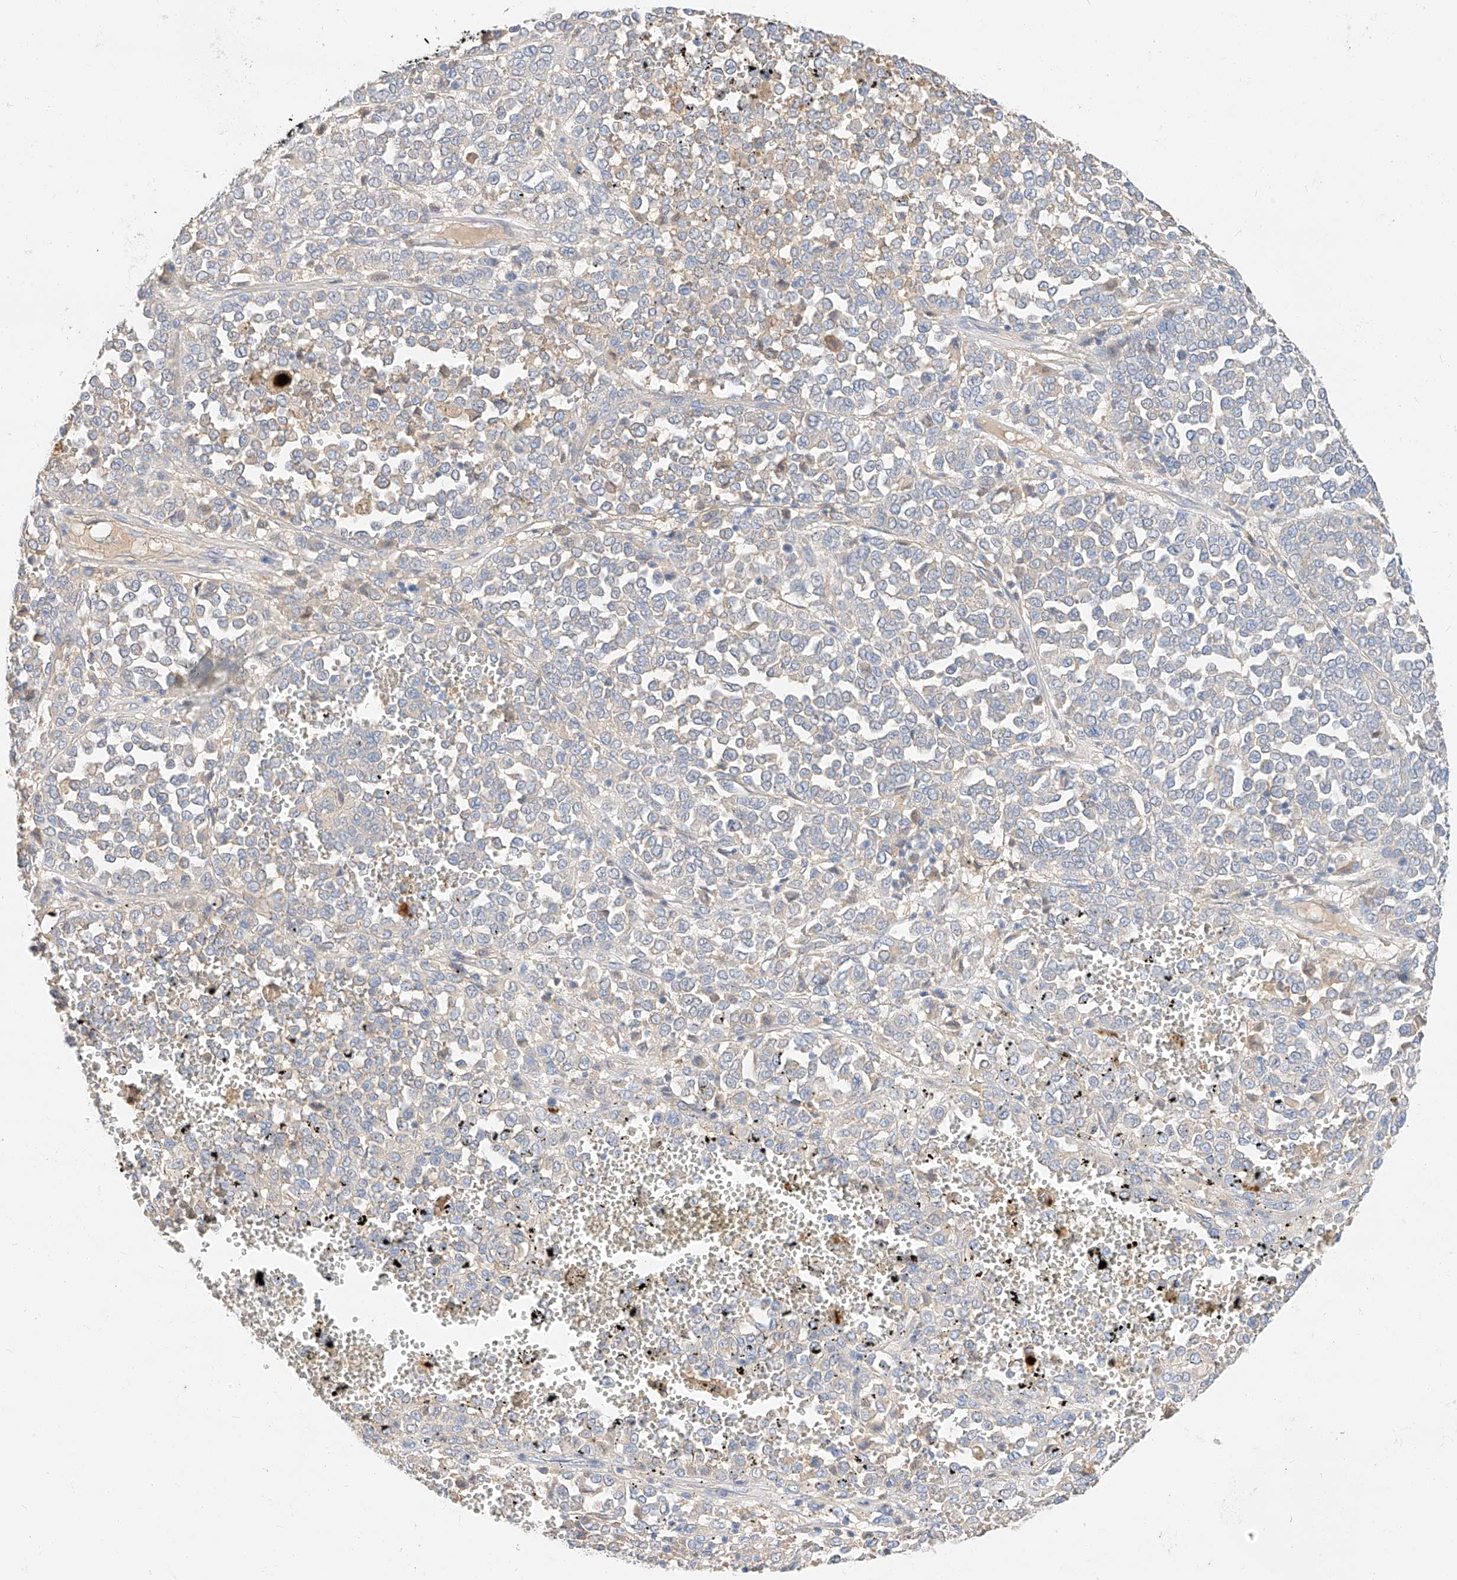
{"staining": {"intensity": "negative", "quantity": "none", "location": "none"}, "tissue": "melanoma", "cell_type": "Tumor cells", "image_type": "cancer", "snomed": [{"axis": "morphology", "description": "Malignant melanoma, Metastatic site"}, {"axis": "topography", "description": "Pancreas"}], "caption": "IHC photomicrograph of neoplastic tissue: human melanoma stained with DAB (3,3'-diaminobenzidine) displays no significant protein staining in tumor cells.", "gene": "MAP7", "patient": {"sex": "female", "age": 30}}